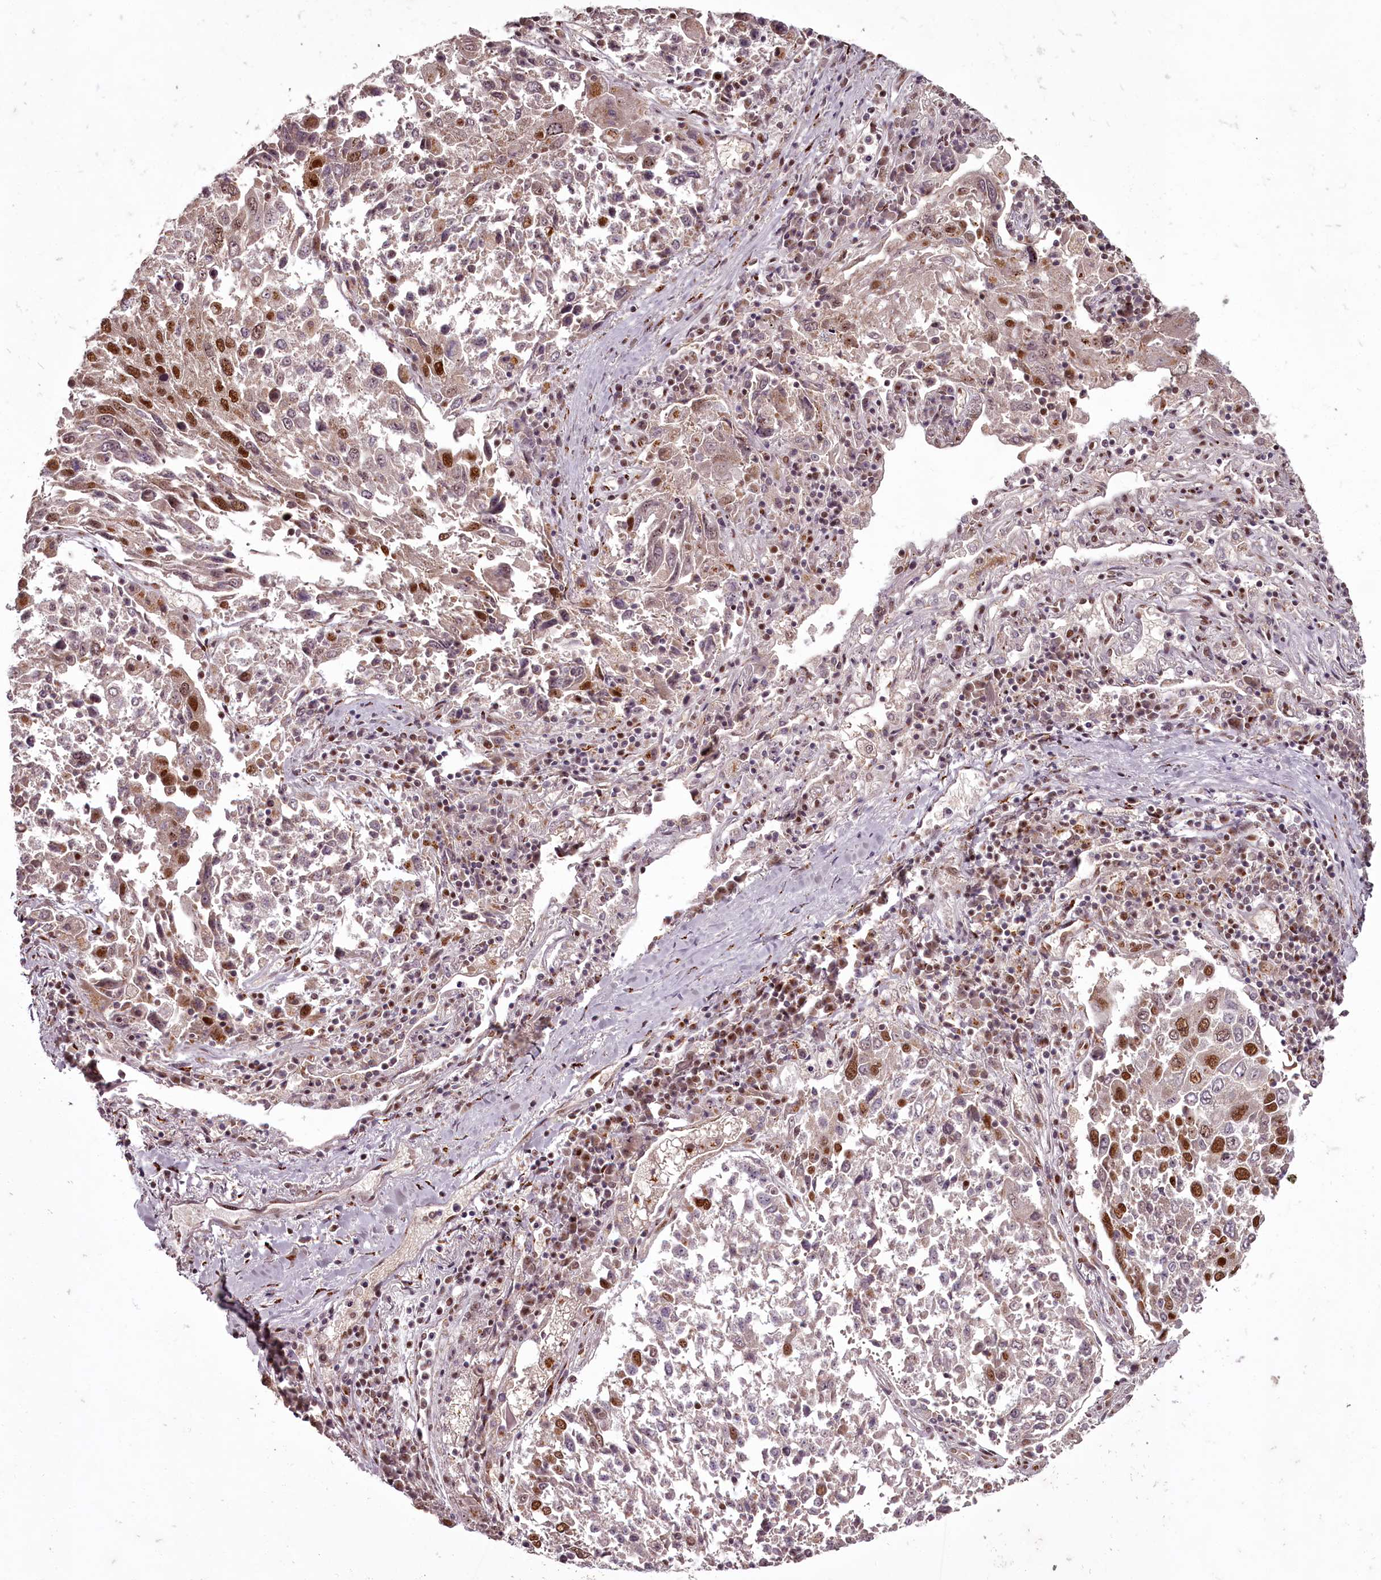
{"staining": {"intensity": "strong", "quantity": "25%-75%", "location": "nuclear"}, "tissue": "lung cancer", "cell_type": "Tumor cells", "image_type": "cancer", "snomed": [{"axis": "morphology", "description": "Squamous cell carcinoma, NOS"}, {"axis": "topography", "description": "Lung"}], "caption": "High-power microscopy captured an immunohistochemistry image of squamous cell carcinoma (lung), revealing strong nuclear positivity in approximately 25%-75% of tumor cells.", "gene": "CEP83", "patient": {"sex": "male", "age": 65}}